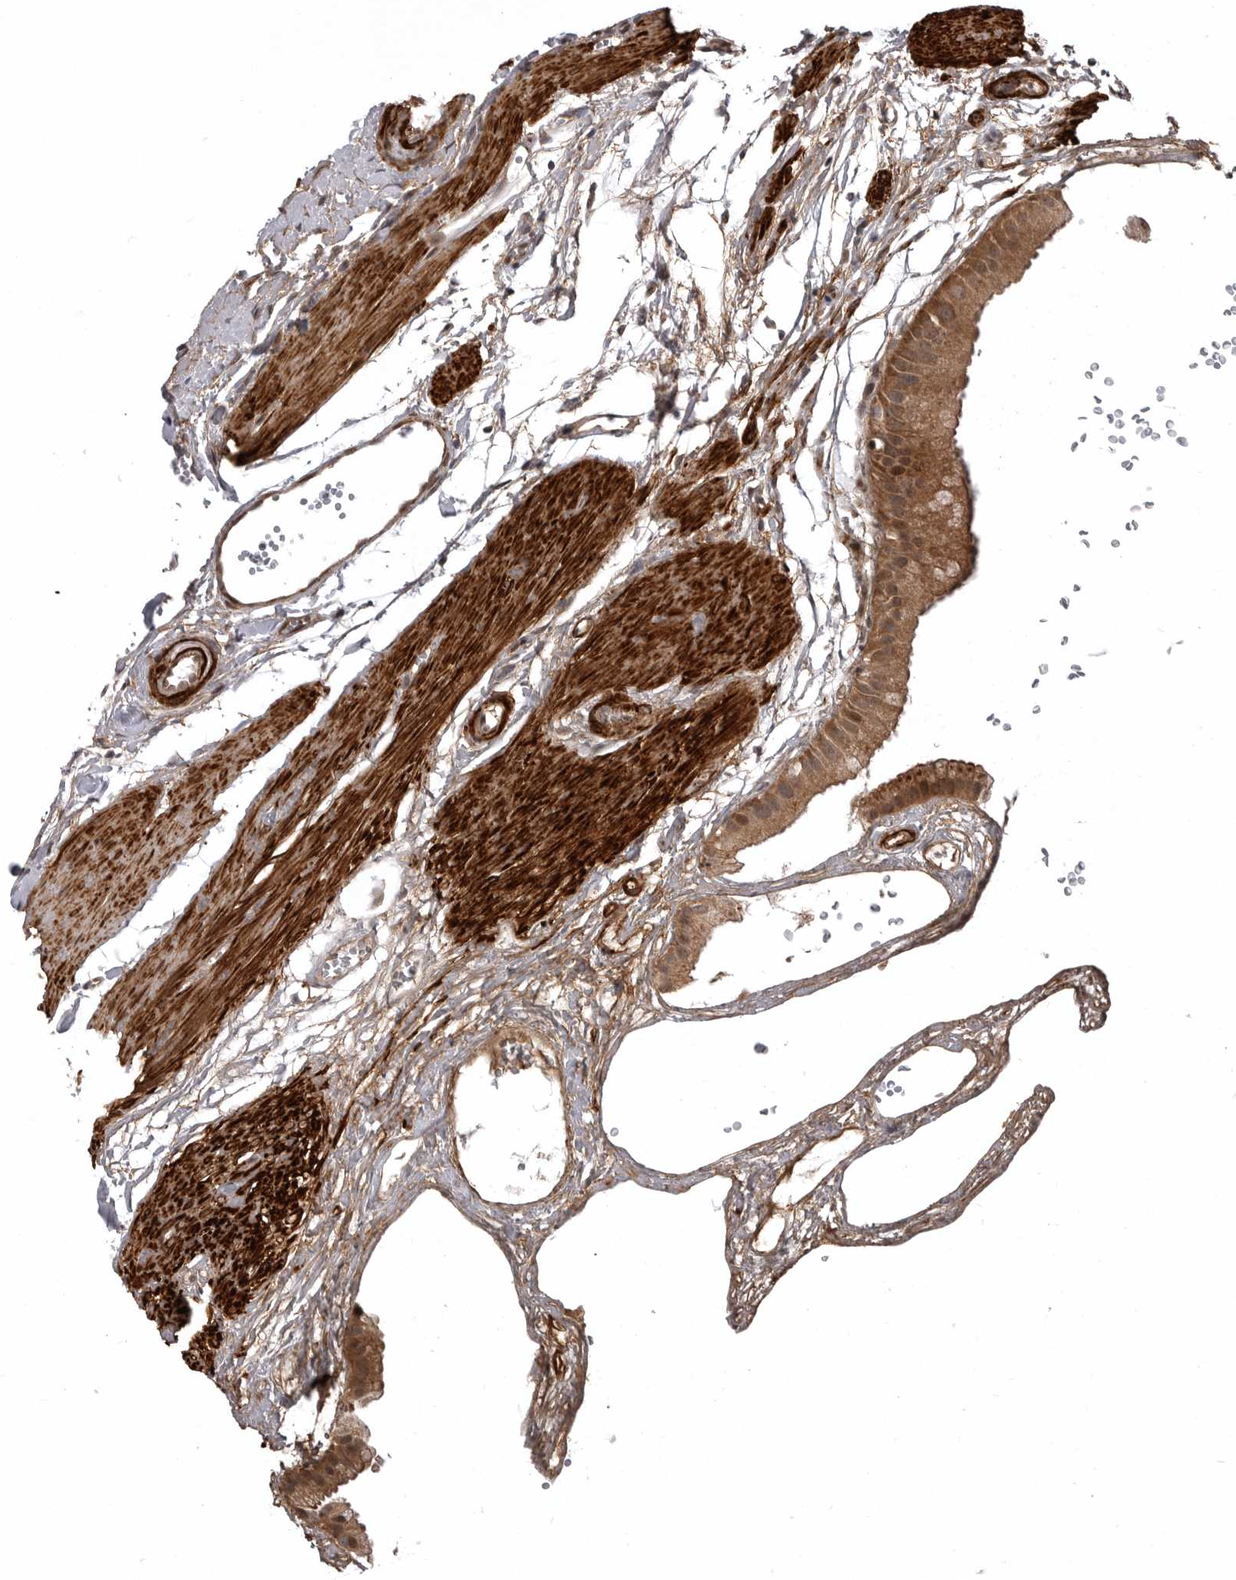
{"staining": {"intensity": "moderate", "quantity": ">75%", "location": "cytoplasmic/membranous,nuclear"}, "tissue": "gallbladder", "cell_type": "Glandular cells", "image_type": "normal", "snomed": [{"axis": "morphology", "description": "Normal tissue, NOS"}, {"axis": "topography", "description": "Gallbladder"}], "caption": "Benign gallbladder shows moderate cytoplasmic/membranous,nuclear expression in about >75% of glandular cells.", "gene": "SNX16", "patient": {"sex": "female", "age": 64}}